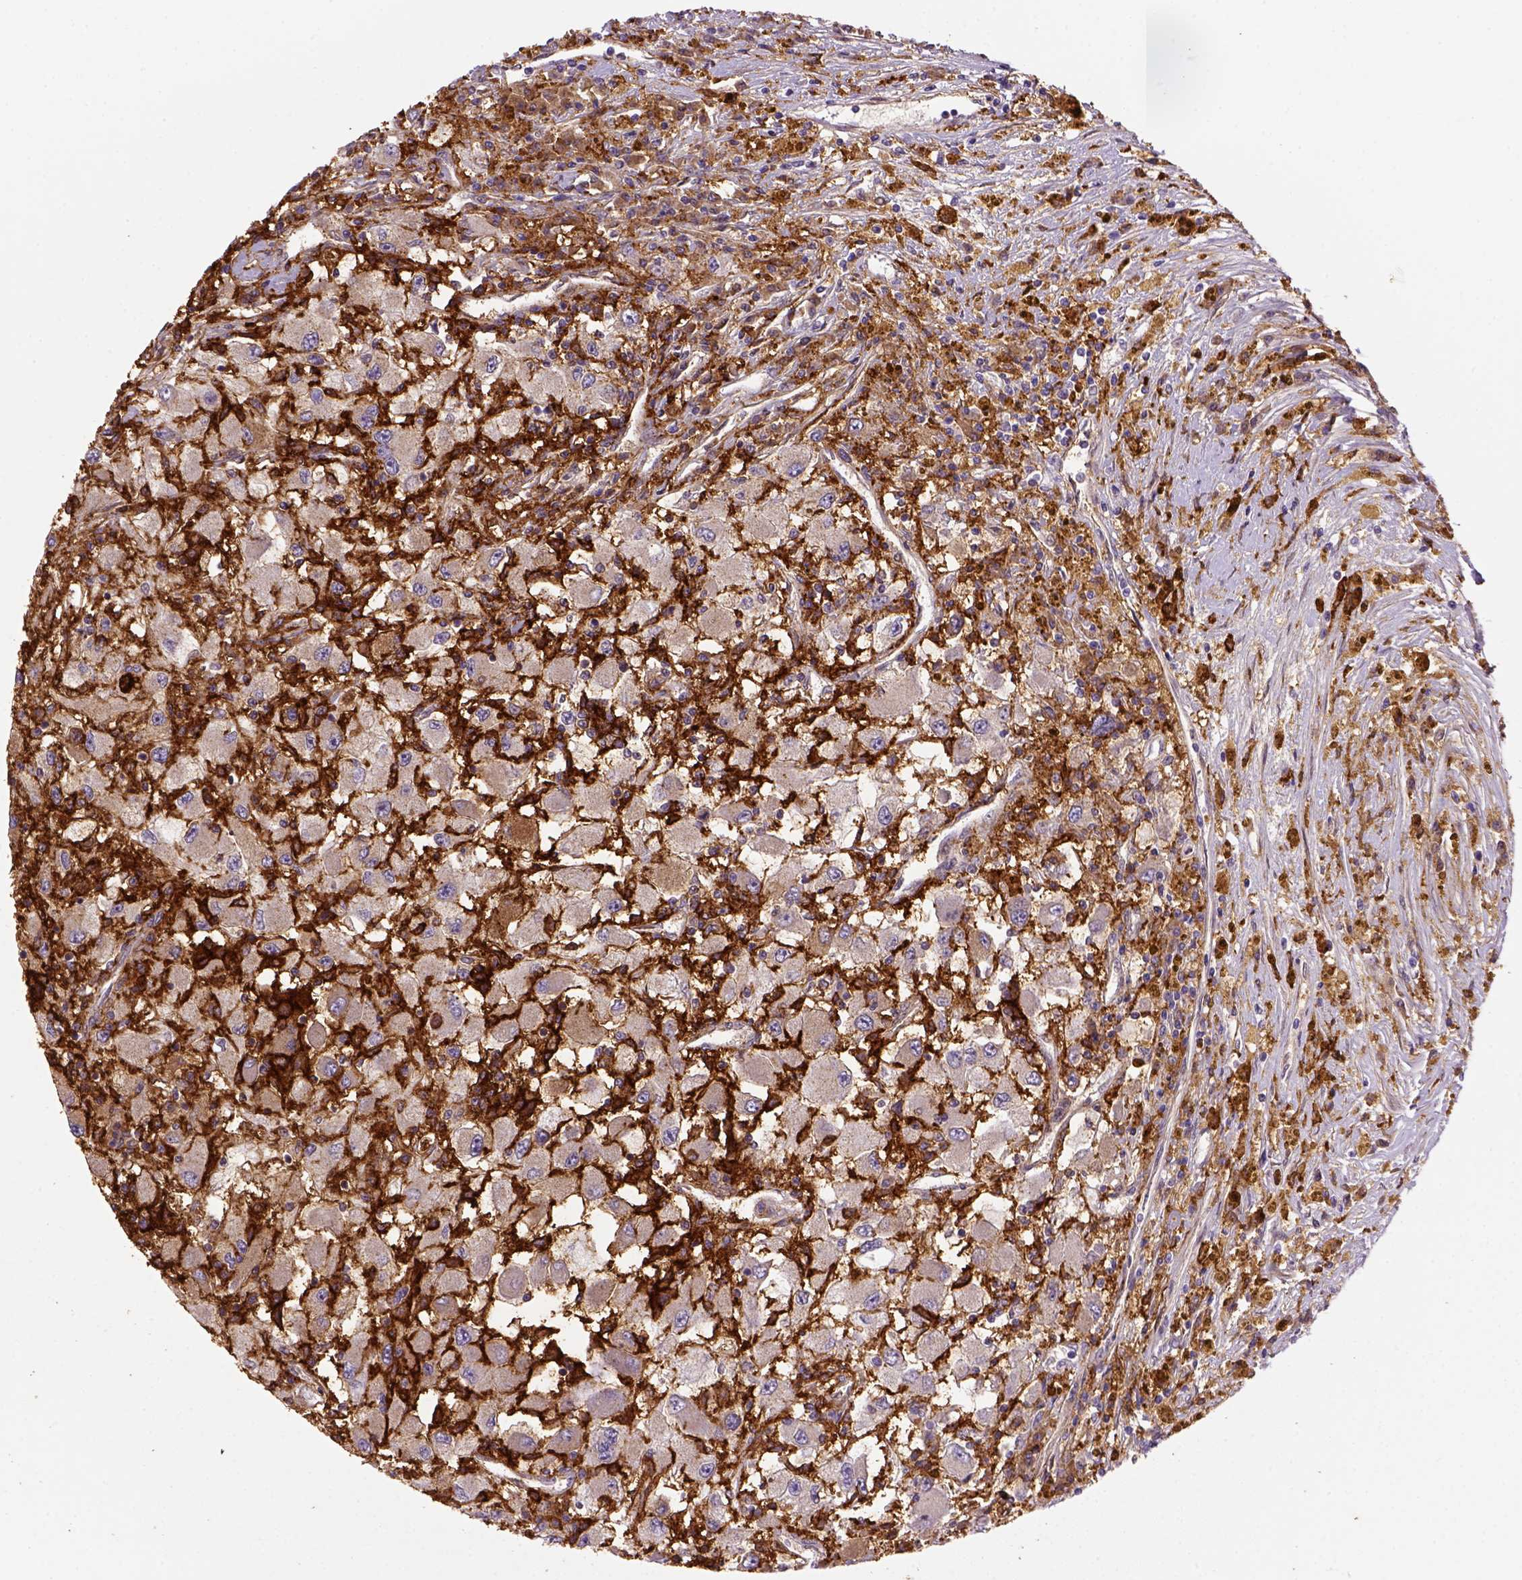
{"staining": {"intensity": "negative", "quantity": "none", "location": "none"}, "tissue": "renal cancer", "cell_type": "Tumor cells", "image_type": "cancer", "snomed": [{"axis": "morphology", "description": "Adenocarcinoma, NOS"}, {"axis": "topography", "description": "Kidney"}], "caption": "Immunohistochemical staining of human renal adenocarcinoma exhibits no significant expression in tumor cells.", "gene": "CD14", "patient": {"sex": "female", "age": 67}}